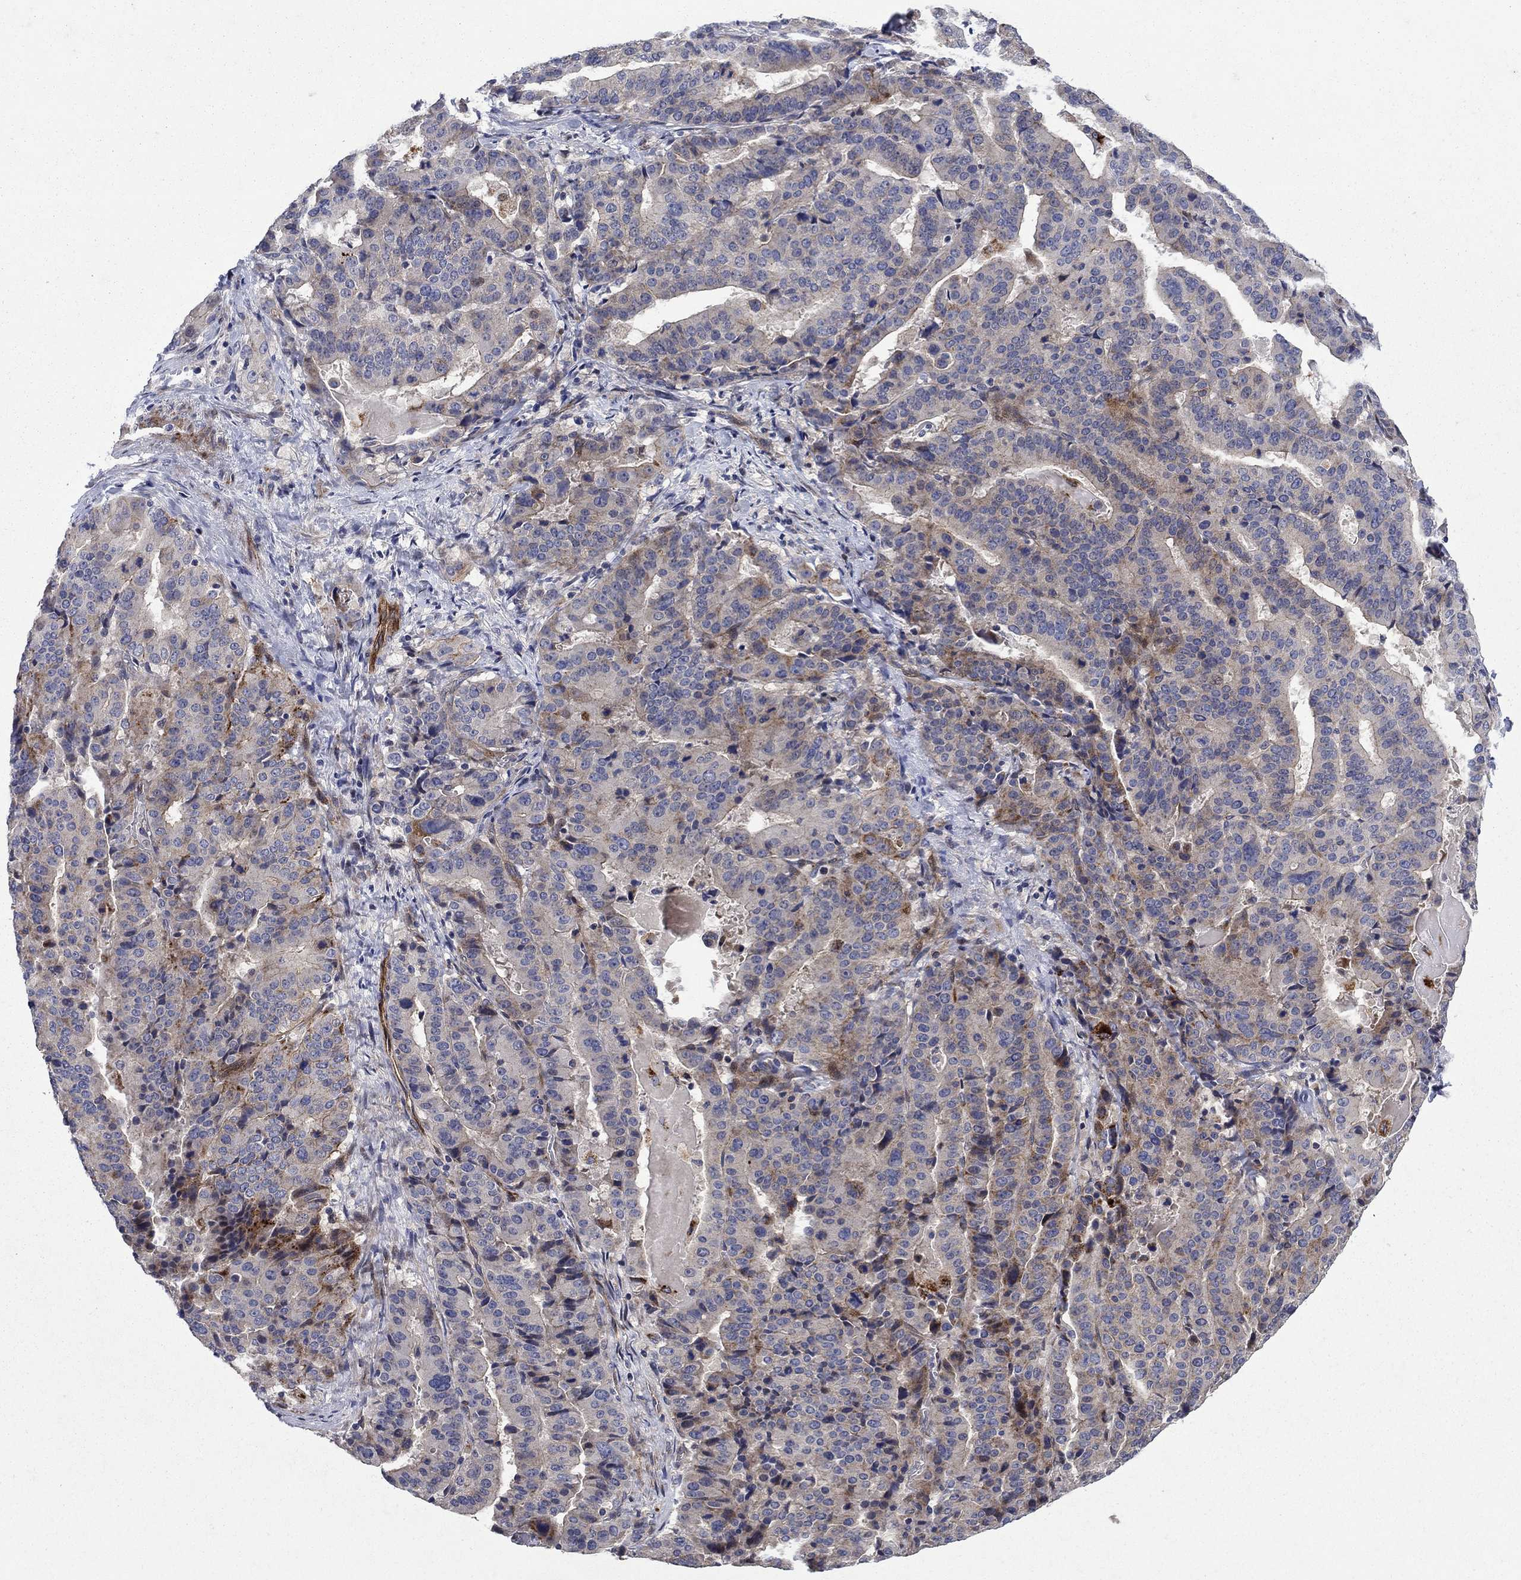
{"staining": {"intensity": "moderate", "quantity": "<25%", "location": "cytoplasmic/membranous"}, "tissue": "stomach cancer", "cell_type": "Tumor cells", "image_type": "cancer", "snomed": [{"axis": "morphology", "description": "Adenocarcinoma, NOS"}, {"axis": "topography", "description": "Stomach"}], "caption": "Protein expression by immunohistochemistry (IHC) displays moderate cytoplasmic/membranous positivity in approximately <25% of tumor cells in stomach cancer.", "gene": "SLC7A1", "patient": {"sex": "male", "age": 48}}